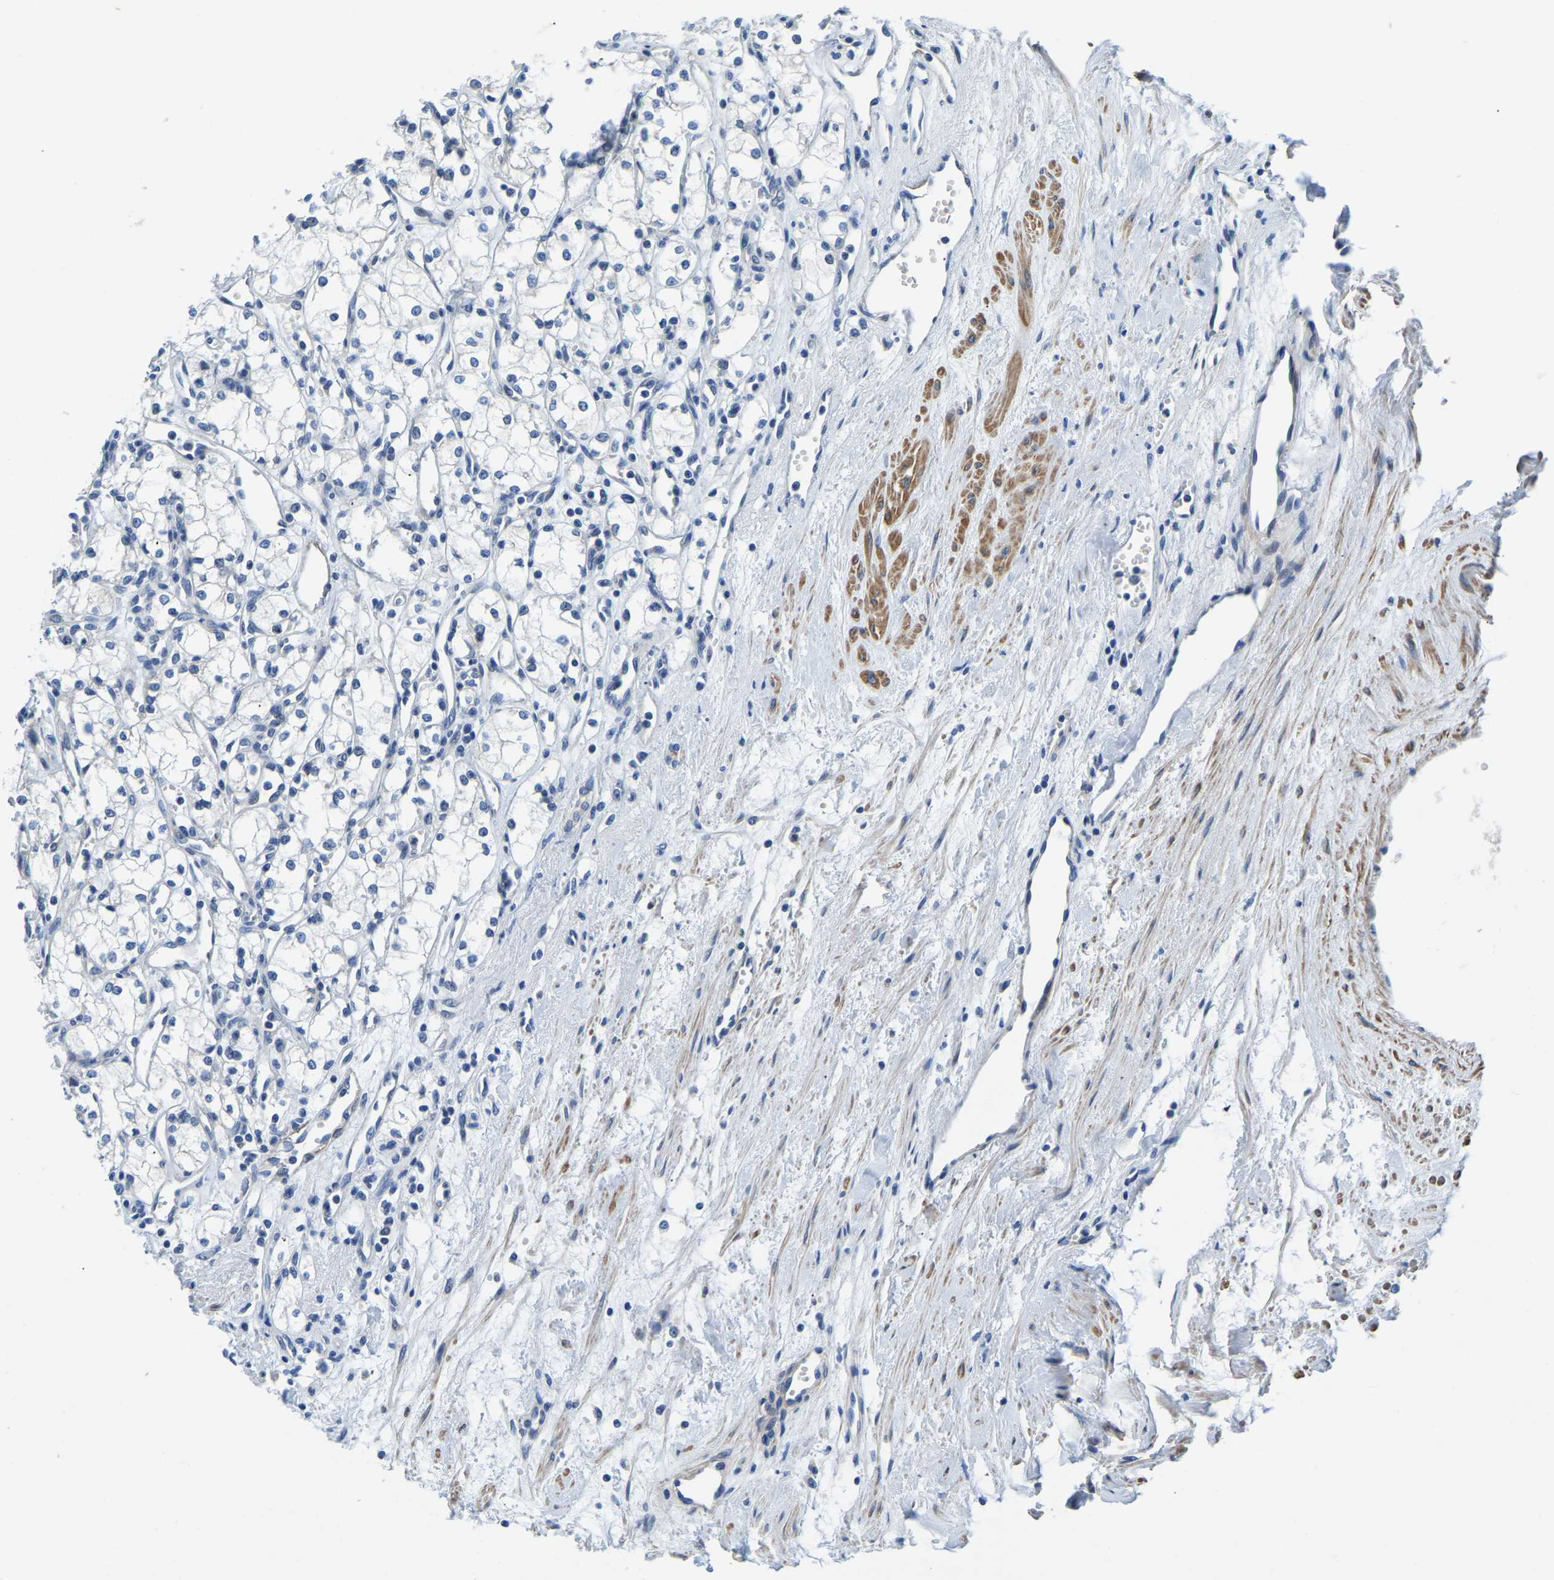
{"staining": {"intensity": "negative", "quantity": "none", "location": "none"}, "tissue": "renal cancer", "cell_type": "Tumor cells", "image_type": "cancer", "snomed": [{"axis": "morphology", "description": "Adenocarcinoma, NOS"}, {"axis": "topography", "description": "Kidney"}], "caption": "An IHC micrograph of renal cancer is shown. There is no staining in tumor cells of renal cancer.", "gene": "LIAS", "patient": {"sex": "male", "age": 59}}